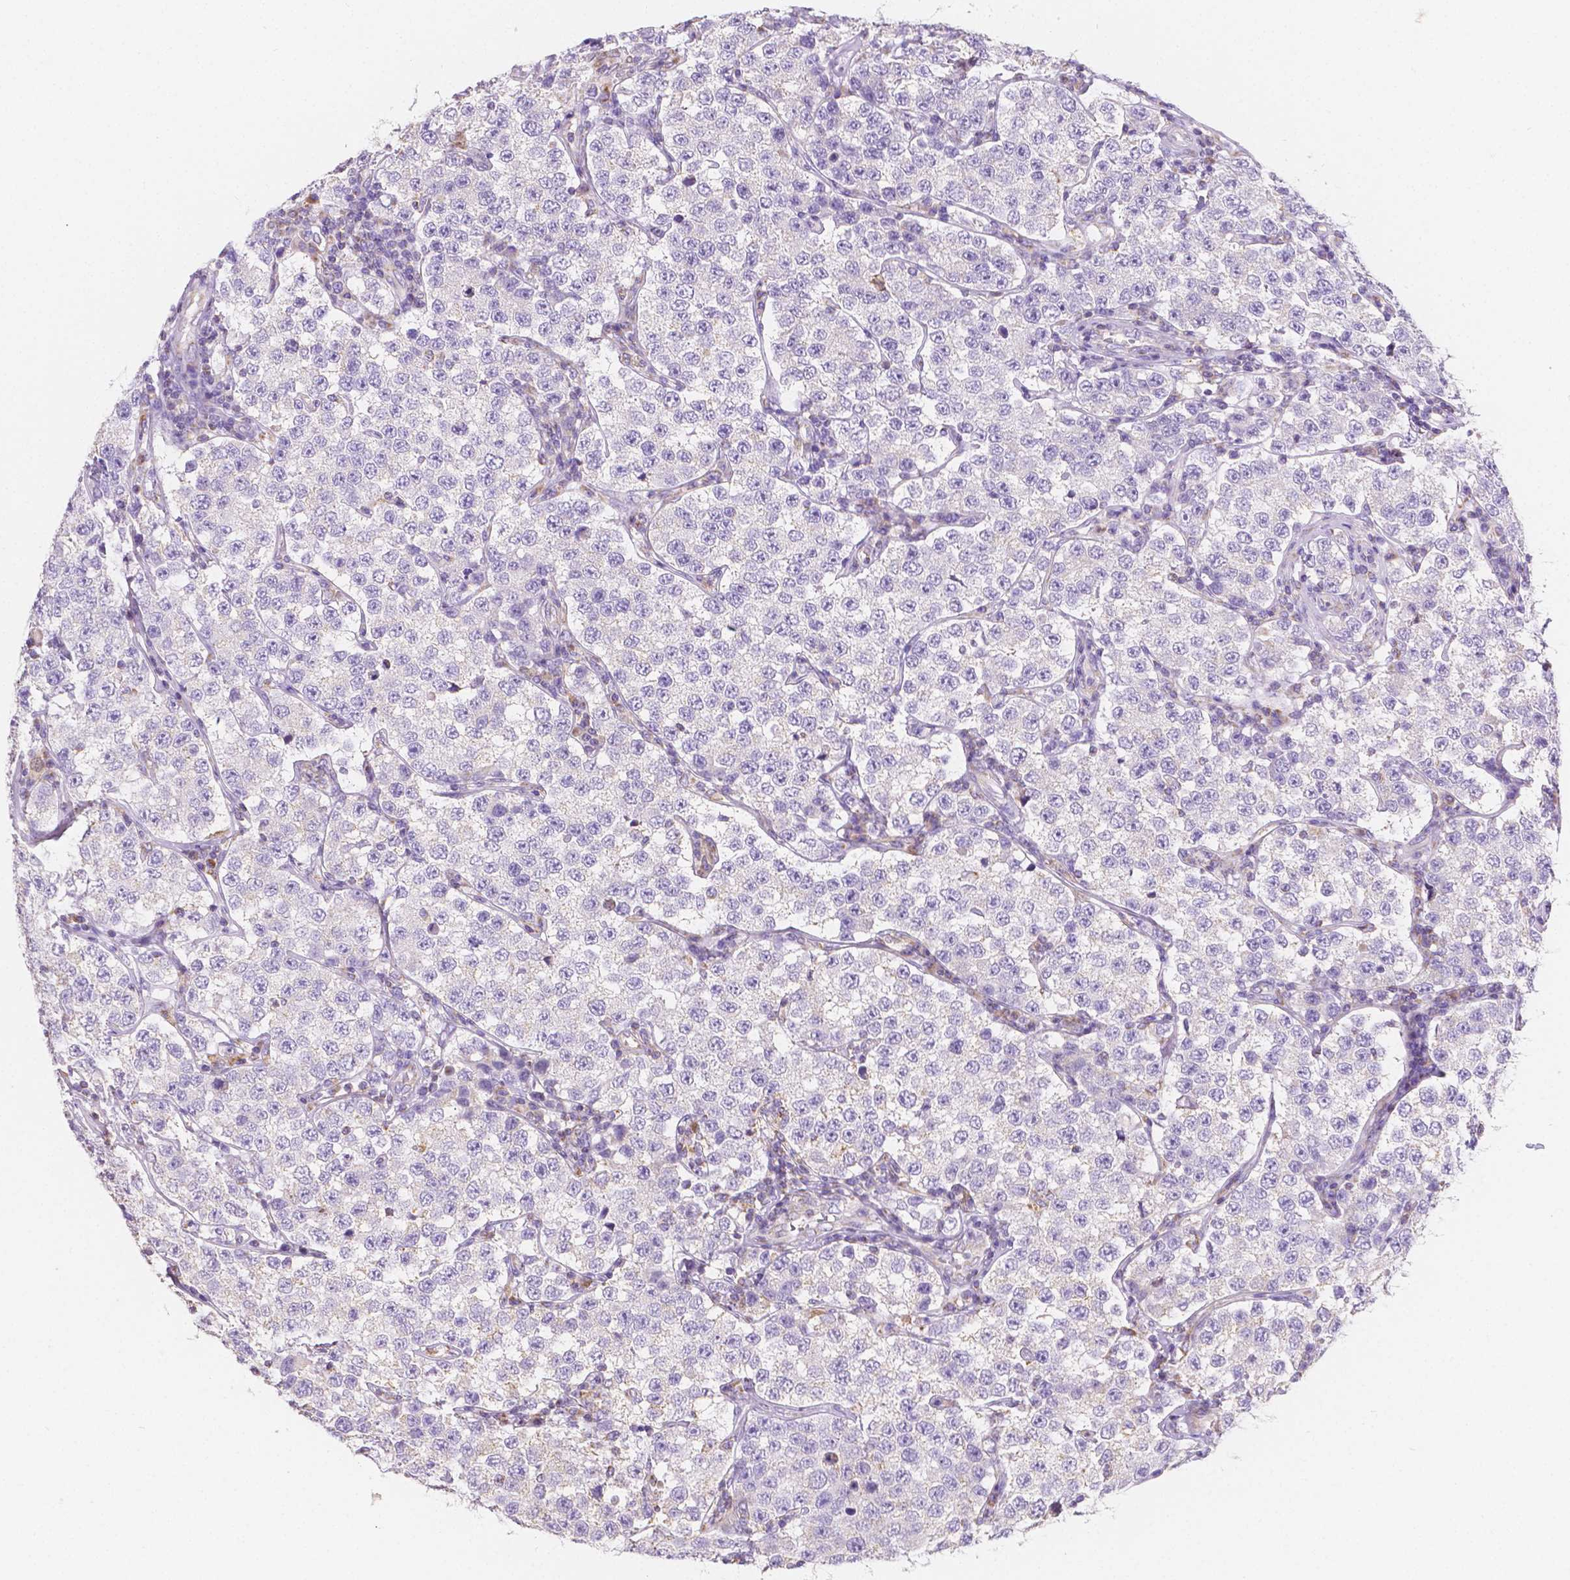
{"staining": {"intensity": "negative", "quantity": "none", "location": "none"}, "tissue": "testis cancer", "cell_type": "Tumor cells", "image_type": "cancer", "snomed": [{"axis": "morphology", "description": "Seminoma, NOS"}, {"axis": "topography", "description": "Testis"}], "caption": "Image shows no protein positivity in tumor cells of seminoma (testis) tissue.", "gene": "TMEM130", "patient": {"sex": "male", "age": 34}}